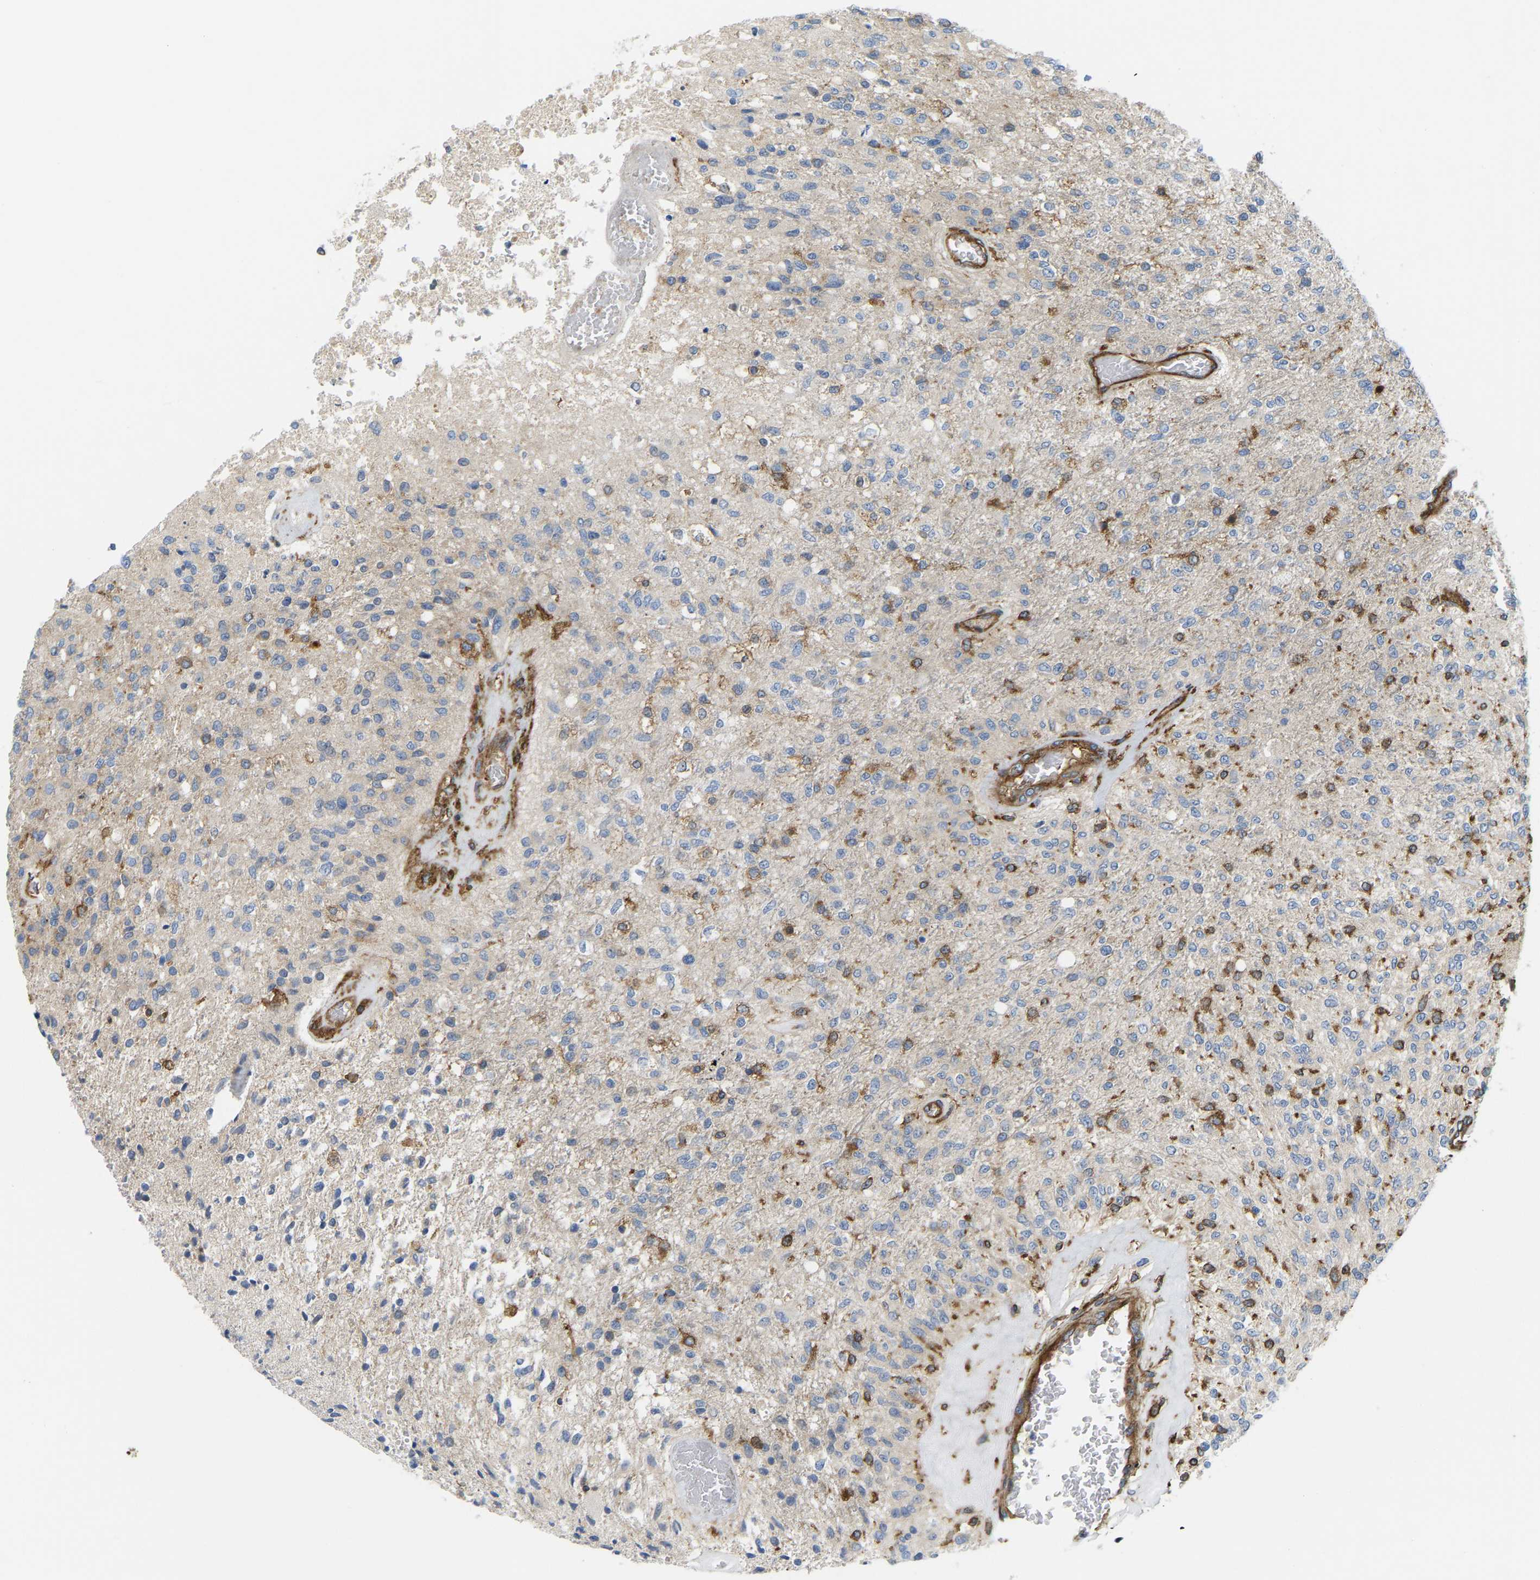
{"staining": {"intensity": "moderate", "quantity": "<25%", "location": "cytoplasmic/membranous"}, "tissue": "glioma", "cell_type": "Tumor cells", "image_type": "cancer", "snomed": [{"axis": "morphology", "description": "Normal tissue, NOS"}, {"axis": "morphology", "description": "Glioma, malignant, High grade"}, {"axis": "topography", "description": "Cerebral cortex"}], "caption": "This is a photomicrograph of IHC staining of glioma, which shows moderate expression in the cytoplasmic/membranous of tumor cells.", "gene": "PICALM", "patient": {"sex": "male", "age": 77}}